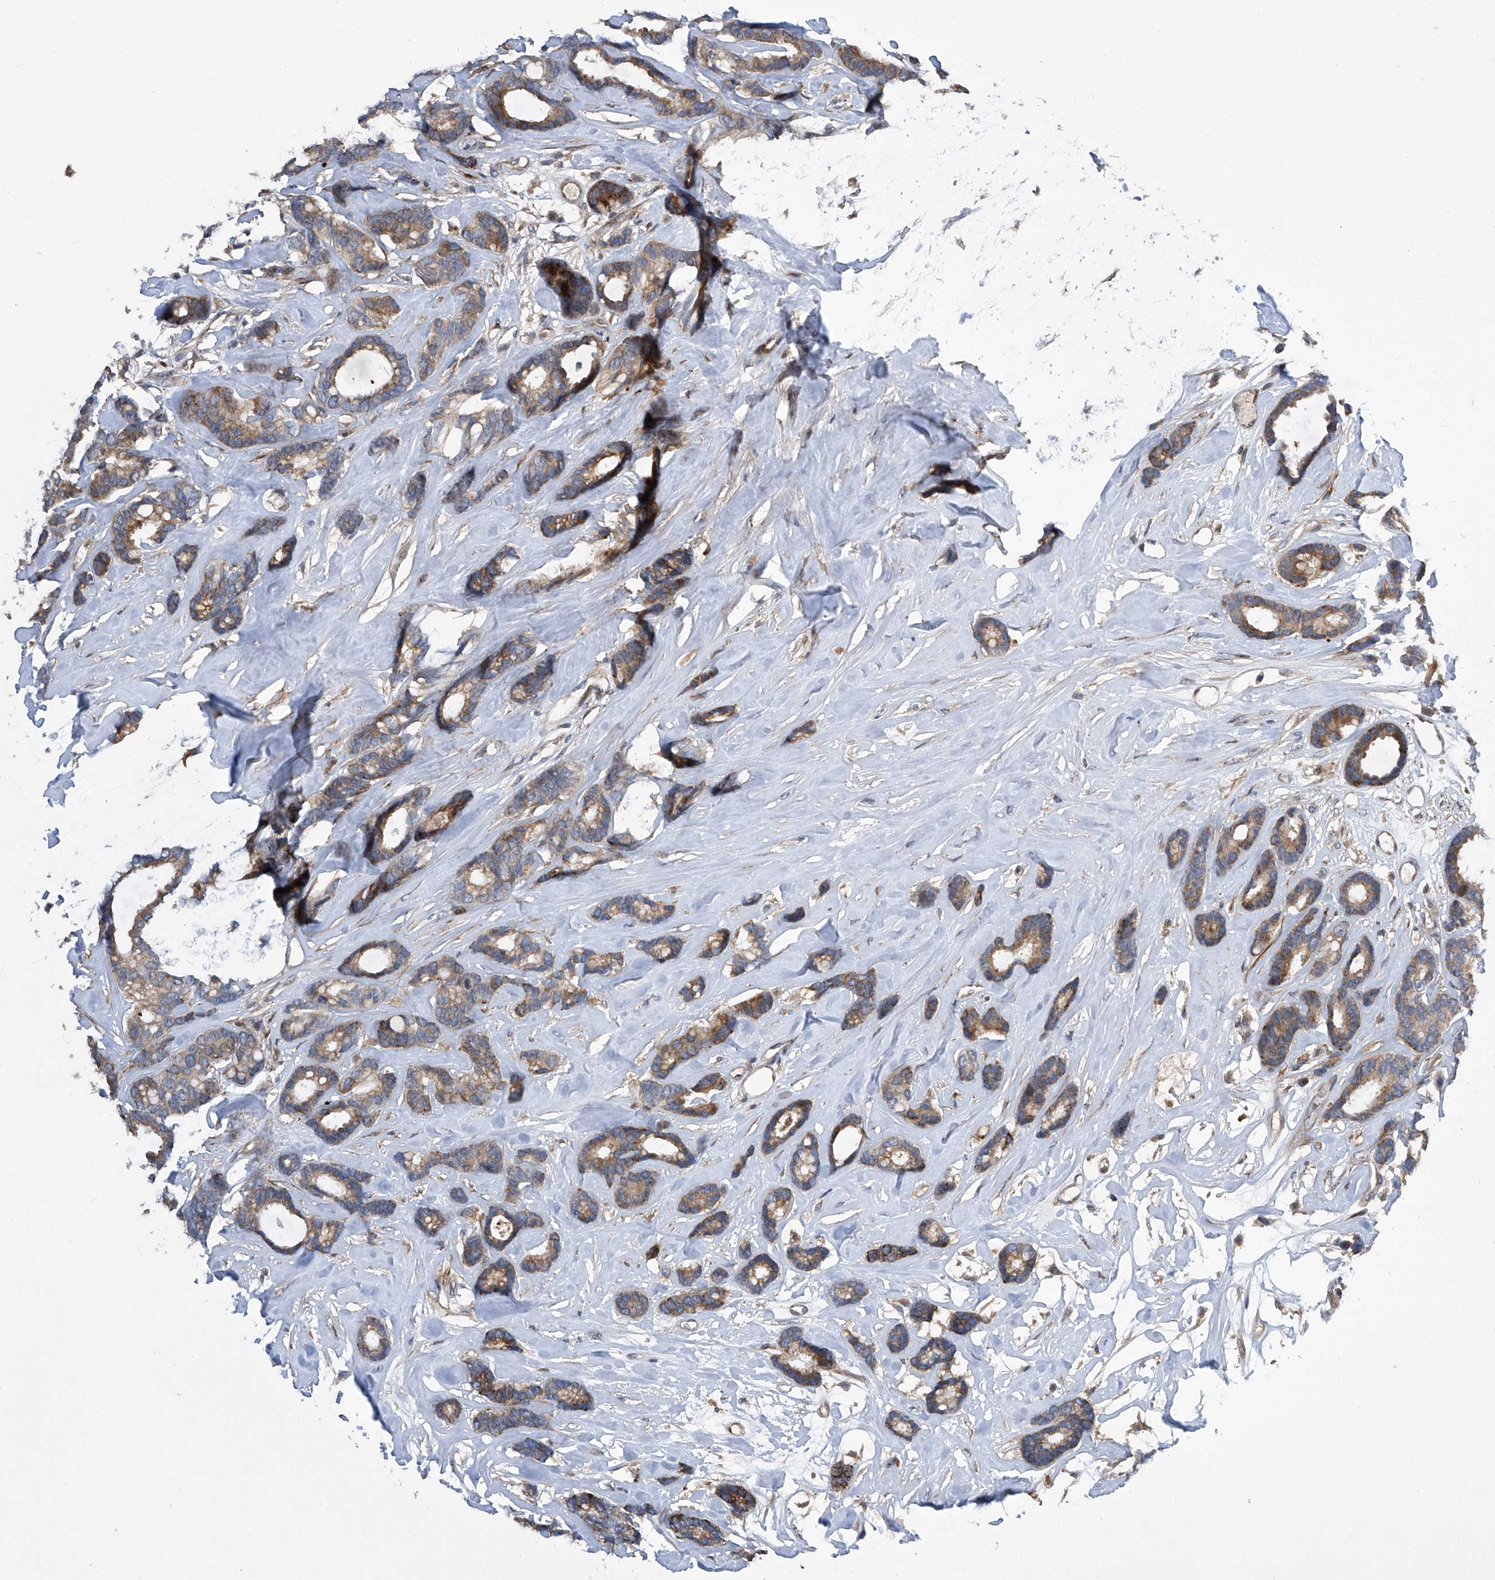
{"staining": {"intensity": "moderate", "quantity": ">75%", "location": "cytoplasmic/membranous"}, "tissue": "breast cancer", "cell_type": "Tumor cells", "image_type": "cancer", "snomed": [{"axis": "morphology", "description": "Duct carcinoma"}, {"axis": "topography", "description": "Breast"}], "caption": "IHC staining of infiltrating ductal carcinoma (breast), which displays medium levels of moderate cytoplasmic/membranous positivity in about >75% of tumor cells indicating moderate cytoplasmic/membranous protein expression. The staining was performed using DAB (brown) for protein detection and nuclei were counterstained in hematoxylin (blue).", "gene": "USF3", "patient": {"sex": "female", "age": 87}}